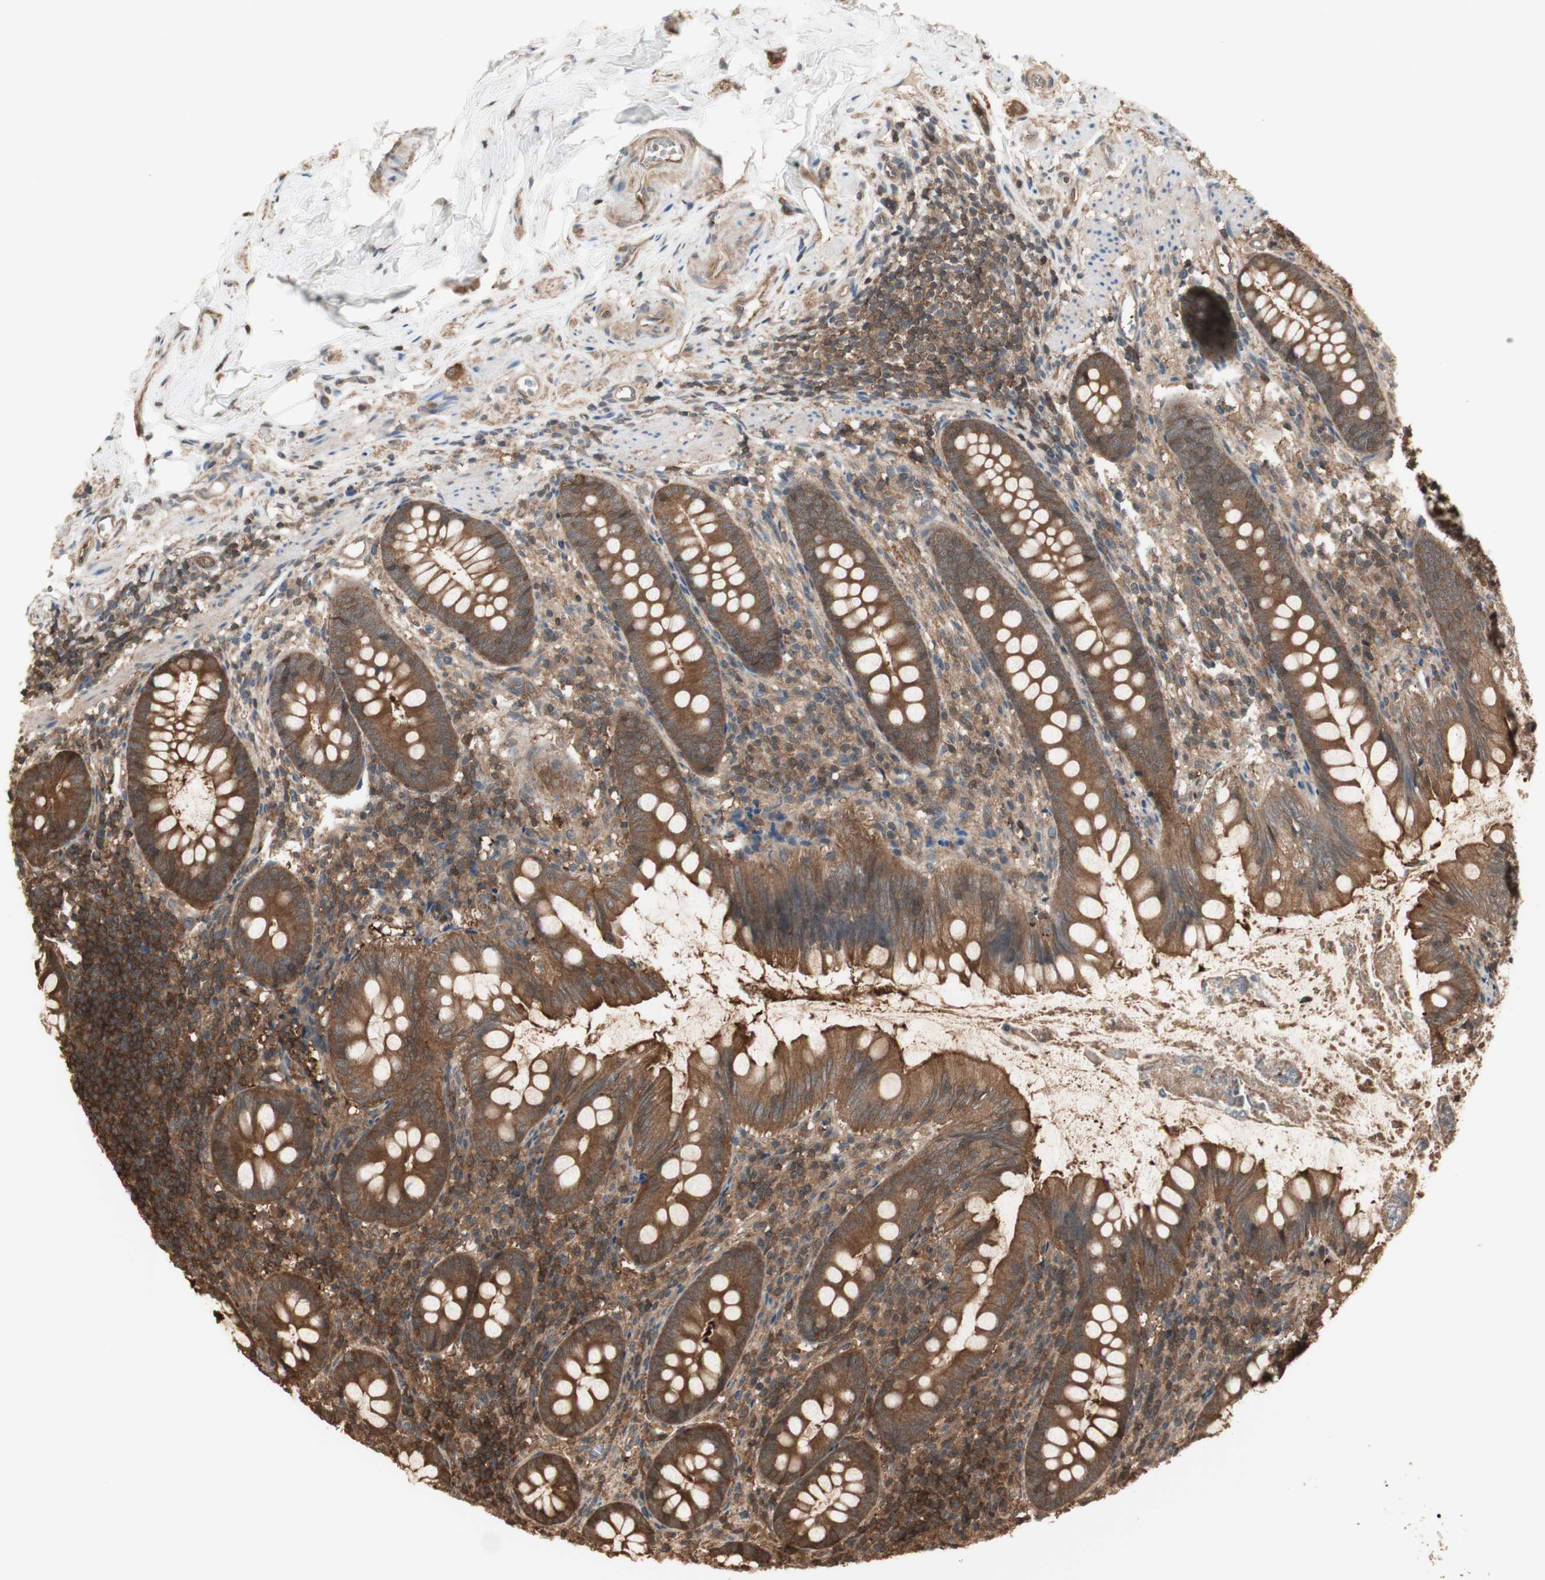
{"staining": {"intensity": "moderate", "quantity": ">75%", "location": "cytoplasmic/membranous"}, "tissue": "appendix", "cell_type": "Glandular cells", "image_type": "normal", "snomed": [{"axis": "morphology", "description": "Normal tissue, NOS"}, {"axis": "topography", "description": "Appendix"}], "caption": "Normal appendix was stained to show a protein in brown. There is medium levels of moderate cytoplasmic/membranous staining in about >75% of glandular cells. The protein is stained brown, and the nuclei are stained in blue (DAB (3,3'-diaminobenzidine) IHC with brightfield microscopy, high magnification).", "gene": "YWHAB", "patient": {"sex": "female", "age": 77}}